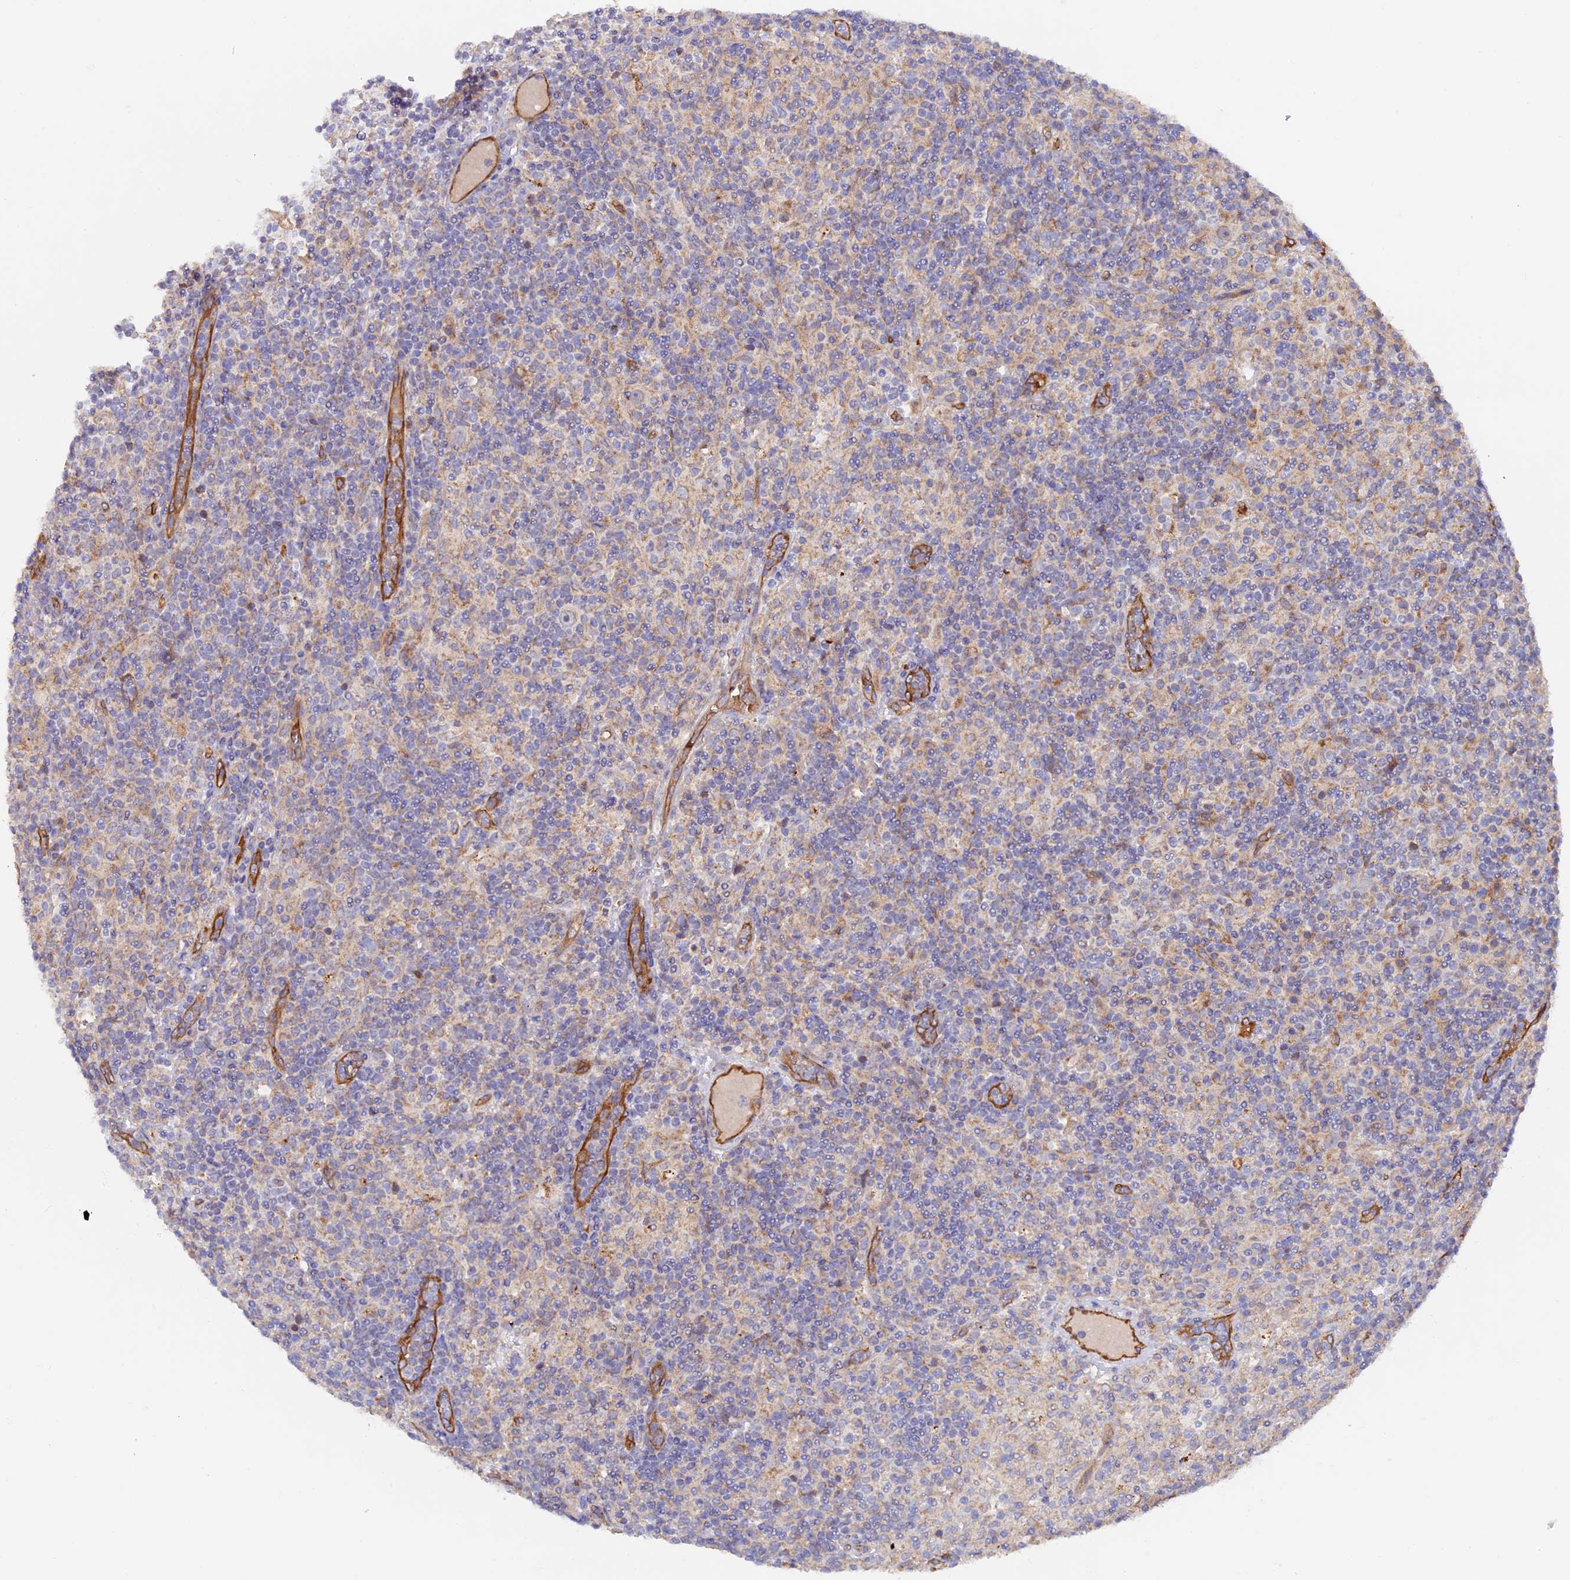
{"staining": {"intensity": "negative", "quantity": "none", "location": "none"}, "tissue": "lymphoma", "cell_type": "Tumor cells", "image_type": "cancer", "snomed": [{"axis": "morphology", "description": "Hodgkin's disease, NOS"}, {"axis": "topography", "description": "Lymph node"}], "caption": "This is an IHC histopathology image of human Hodgkin's disease. There is no staining in tumor cells.", "gene": "DUS3L", "patient": {"sex": "male", "age": 70}}